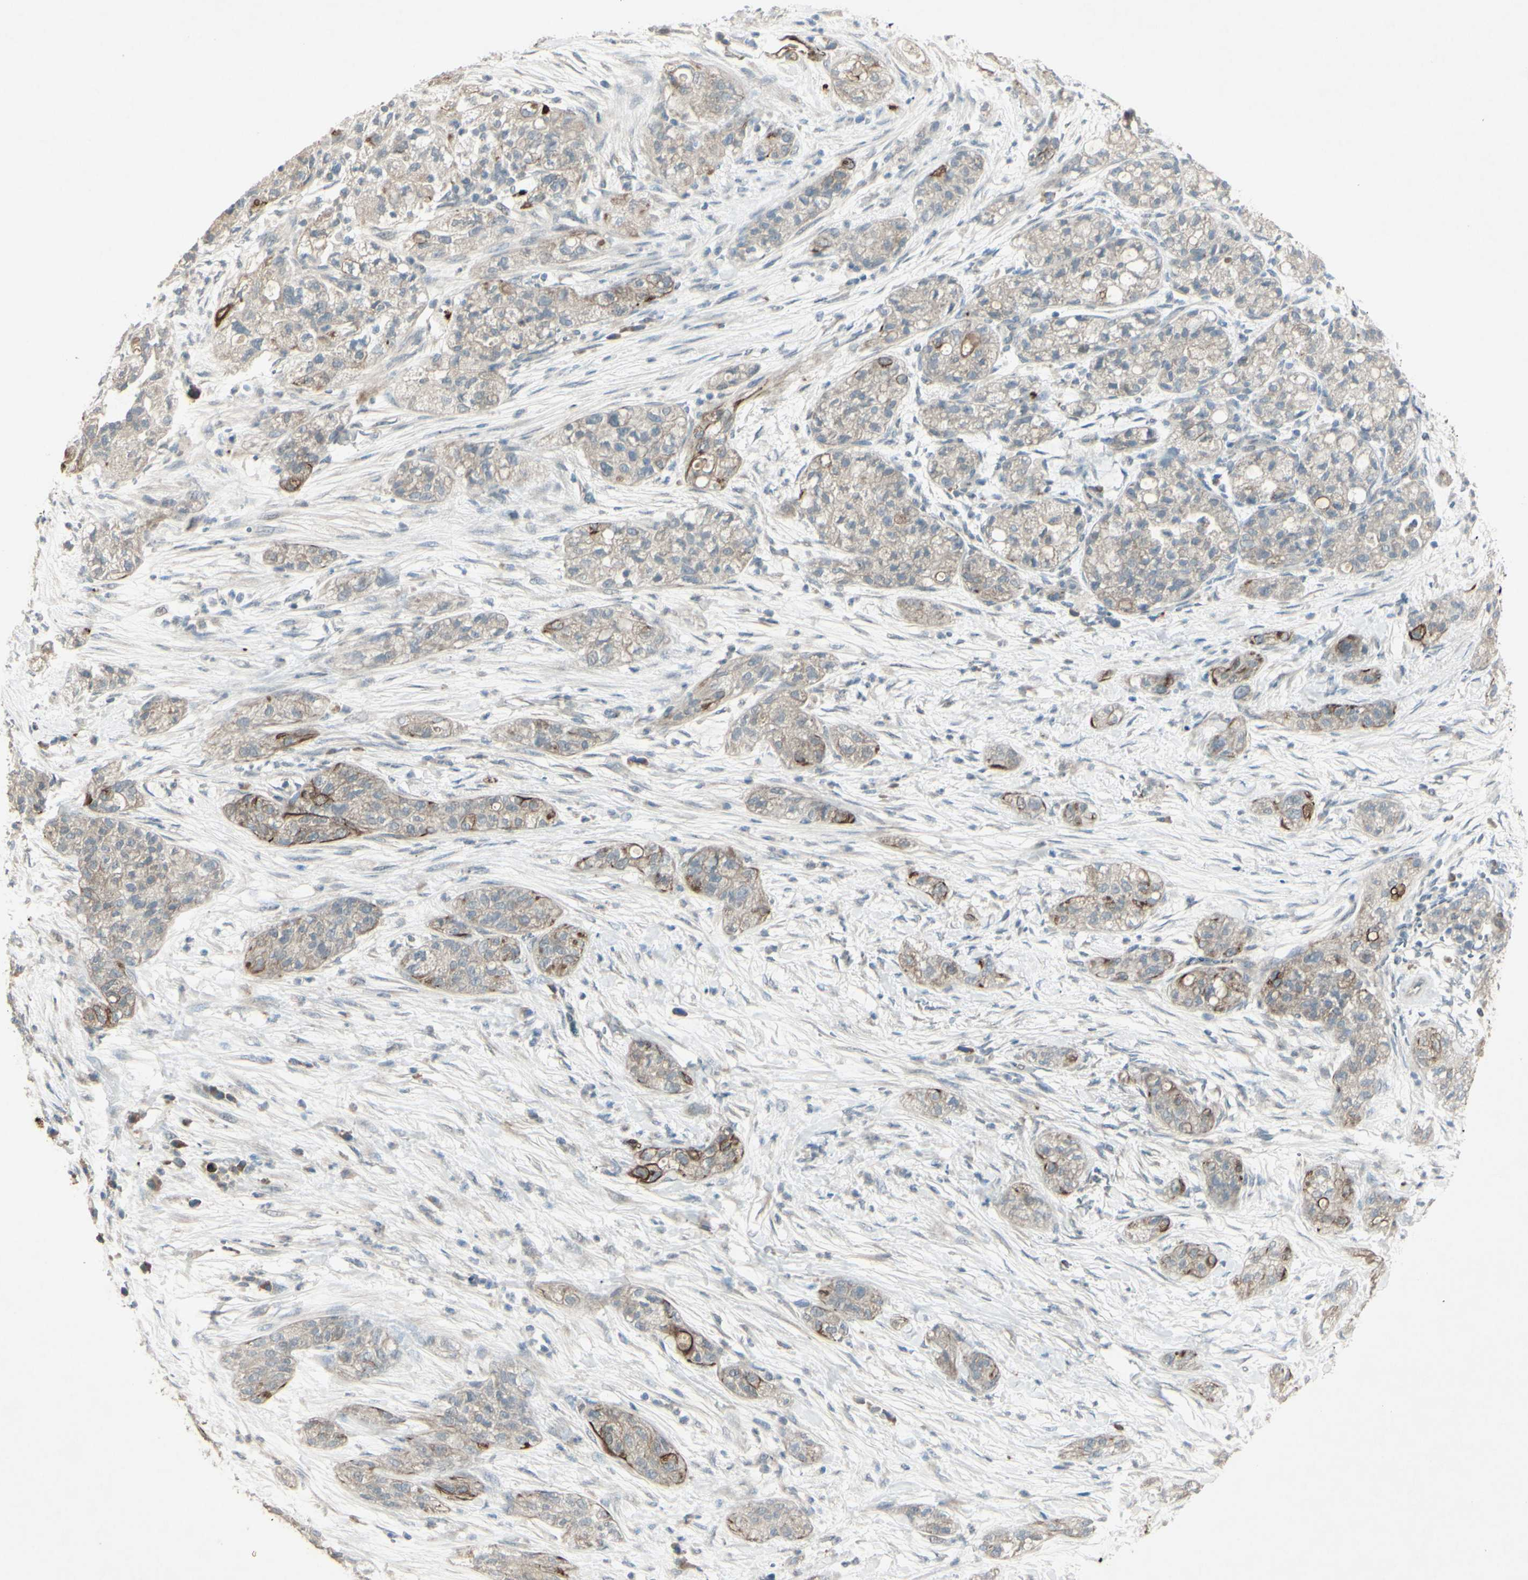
{"staining": {"intensity": "moderate", "quantity": "25%-75%", "location": "cytoplasmic/membranous"}, "tissue": "pancreatic cancer", "cell_type": "Tumor cells", "image_type": "cancer", "snomed": [{"axis": "morphology", "description": "Adenocarcinoma, NOS"}, {"axis": "topography", "description": "Pancreas"}], "caption": "A brown stain shows moderate cytoplasmic/membranous staining of a protein in human pancreatic cancer (adenocarcinoma) tumor cells. The staining was performed using DAB to visualize the protein expression in brown, while the nuclei were stained in blue with hematoxylin (Magnification: 20x).", "gene": "TIMM21", "patient": {"sex": "female", "age": 78}}